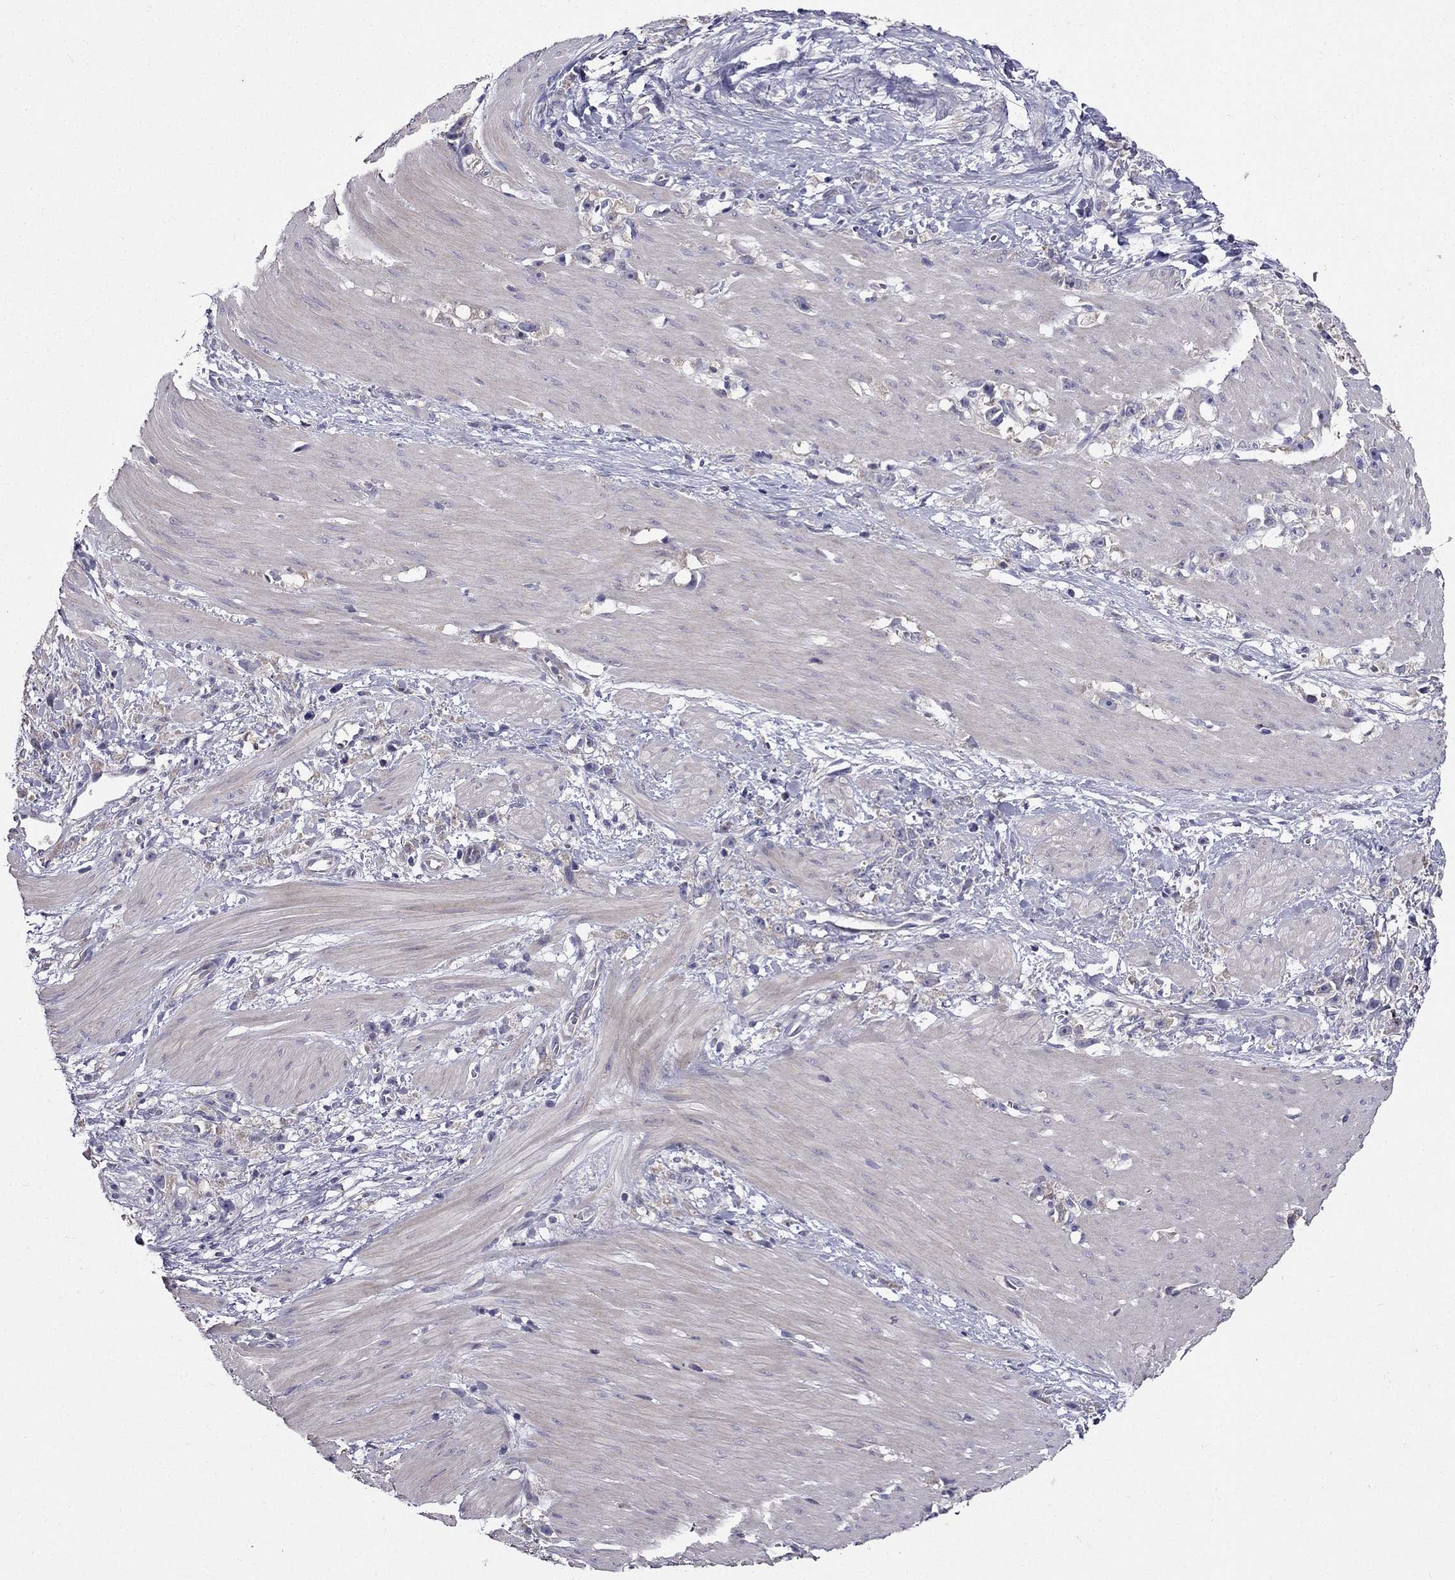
{"staining": {"intensity": "negative", "quantity": "none", "location": "none"}, "tissue": "stomach cancer", "cell_type": "Tumor cells", "image_type": "cancer", "snomed": [{"axis": "morphology", "description": "Adenocarcinoma, NOS"}, {"axis": "topography", "description": "Stomach"}], "caption": "DAB immunohistochemical staining of human stomach cancer exhibits no significant positivity in tumor cells.", "gene": "AS3MT", "patient": {"sex": "female", "age": 59}}